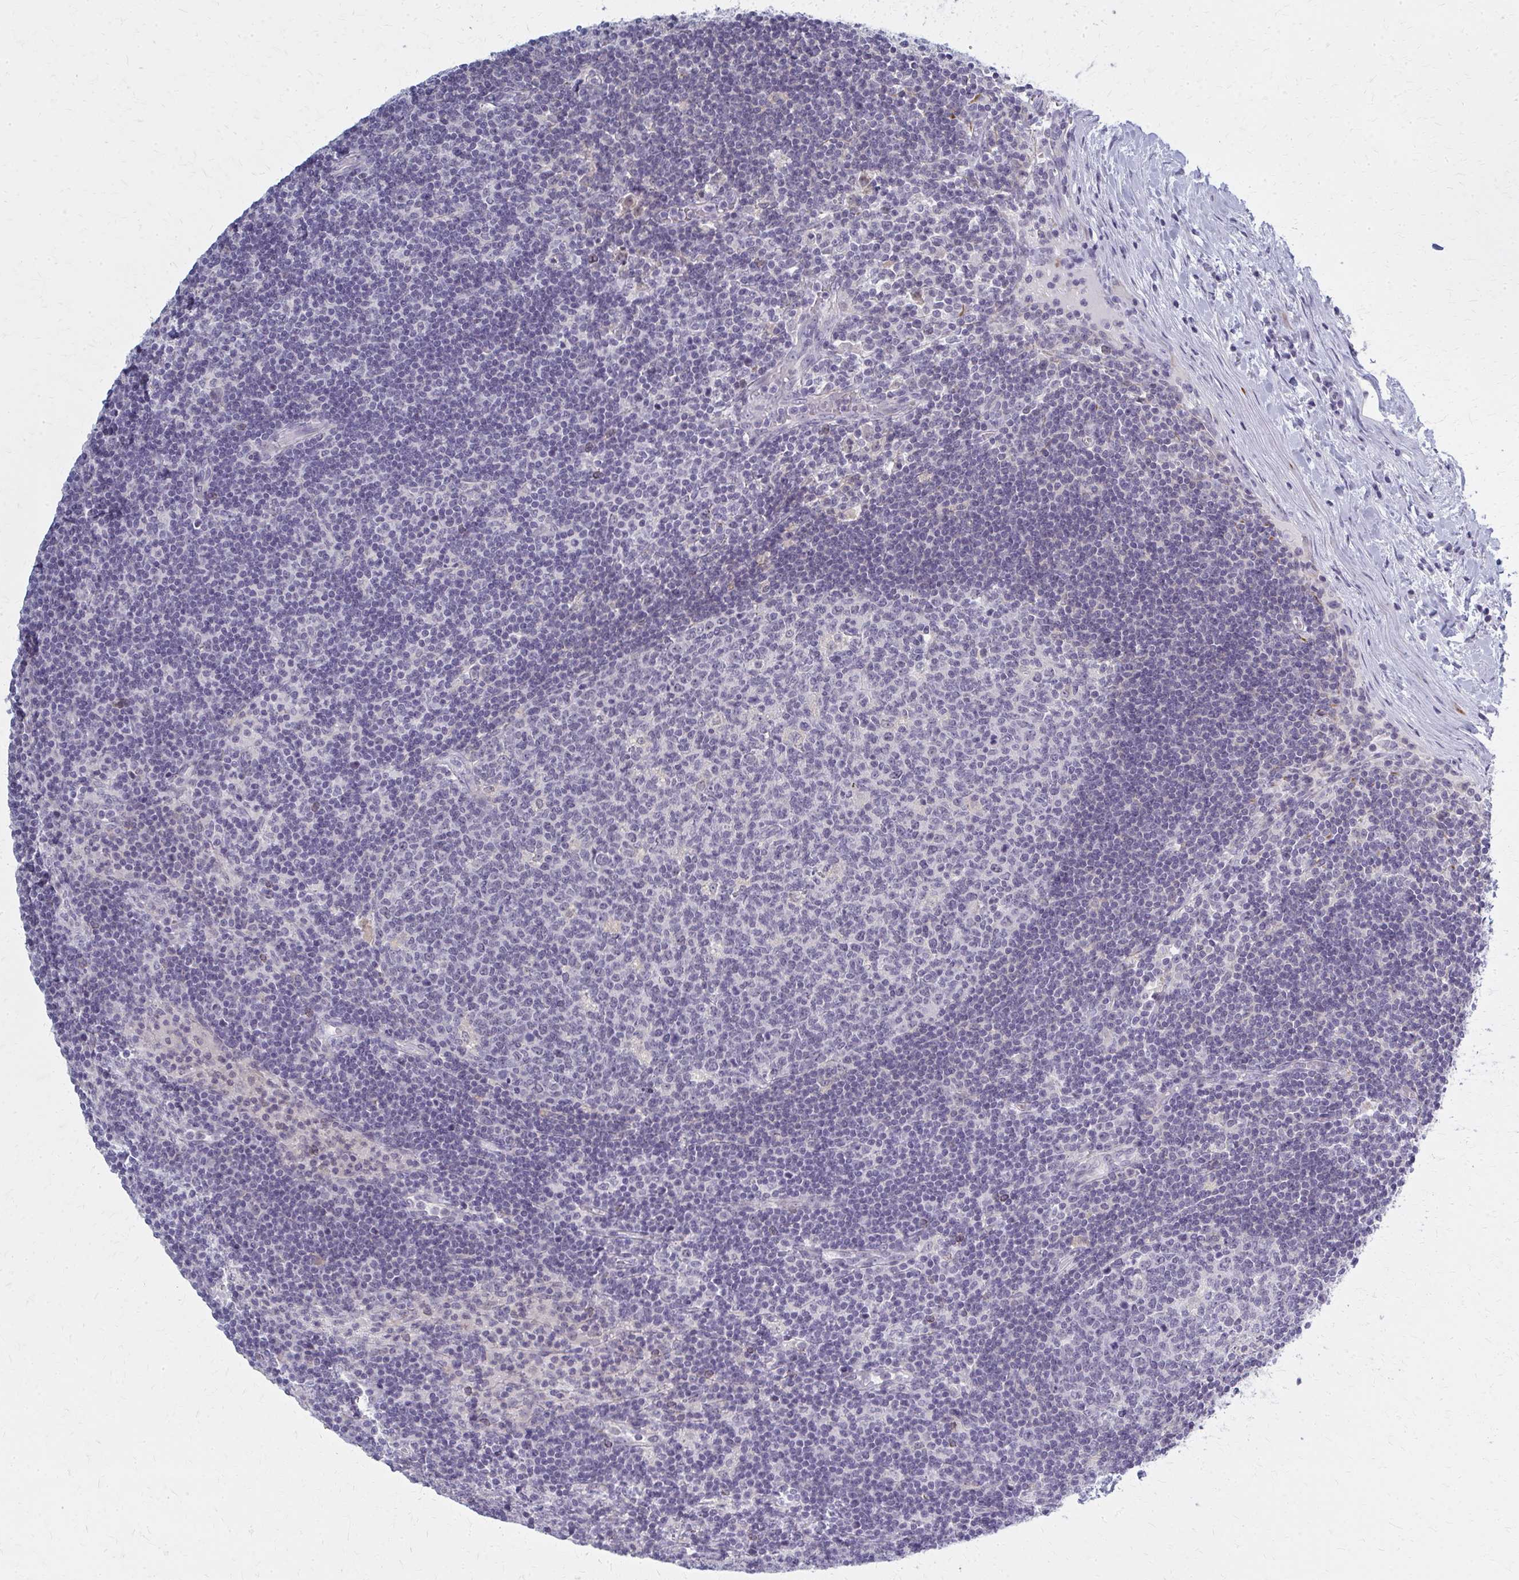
{"staining": {"intensity": "negative", "quantity": "none", "location": "none"}, "tissue": "lymph node", "cell_type": "Germinal center cells", "image_type": "normal", "snomed": [{"axis": "morphology", "description": "Normal tissue, NOS"}, {"axis": "topography", "description": "Lymph node"}], "caption": "Immunohistochemical staining of benign lymph node demonstrates no significant positivity in germinal center cells.", "gene": "CASQ2", "patient": {"sex": "male", "age": 67}}